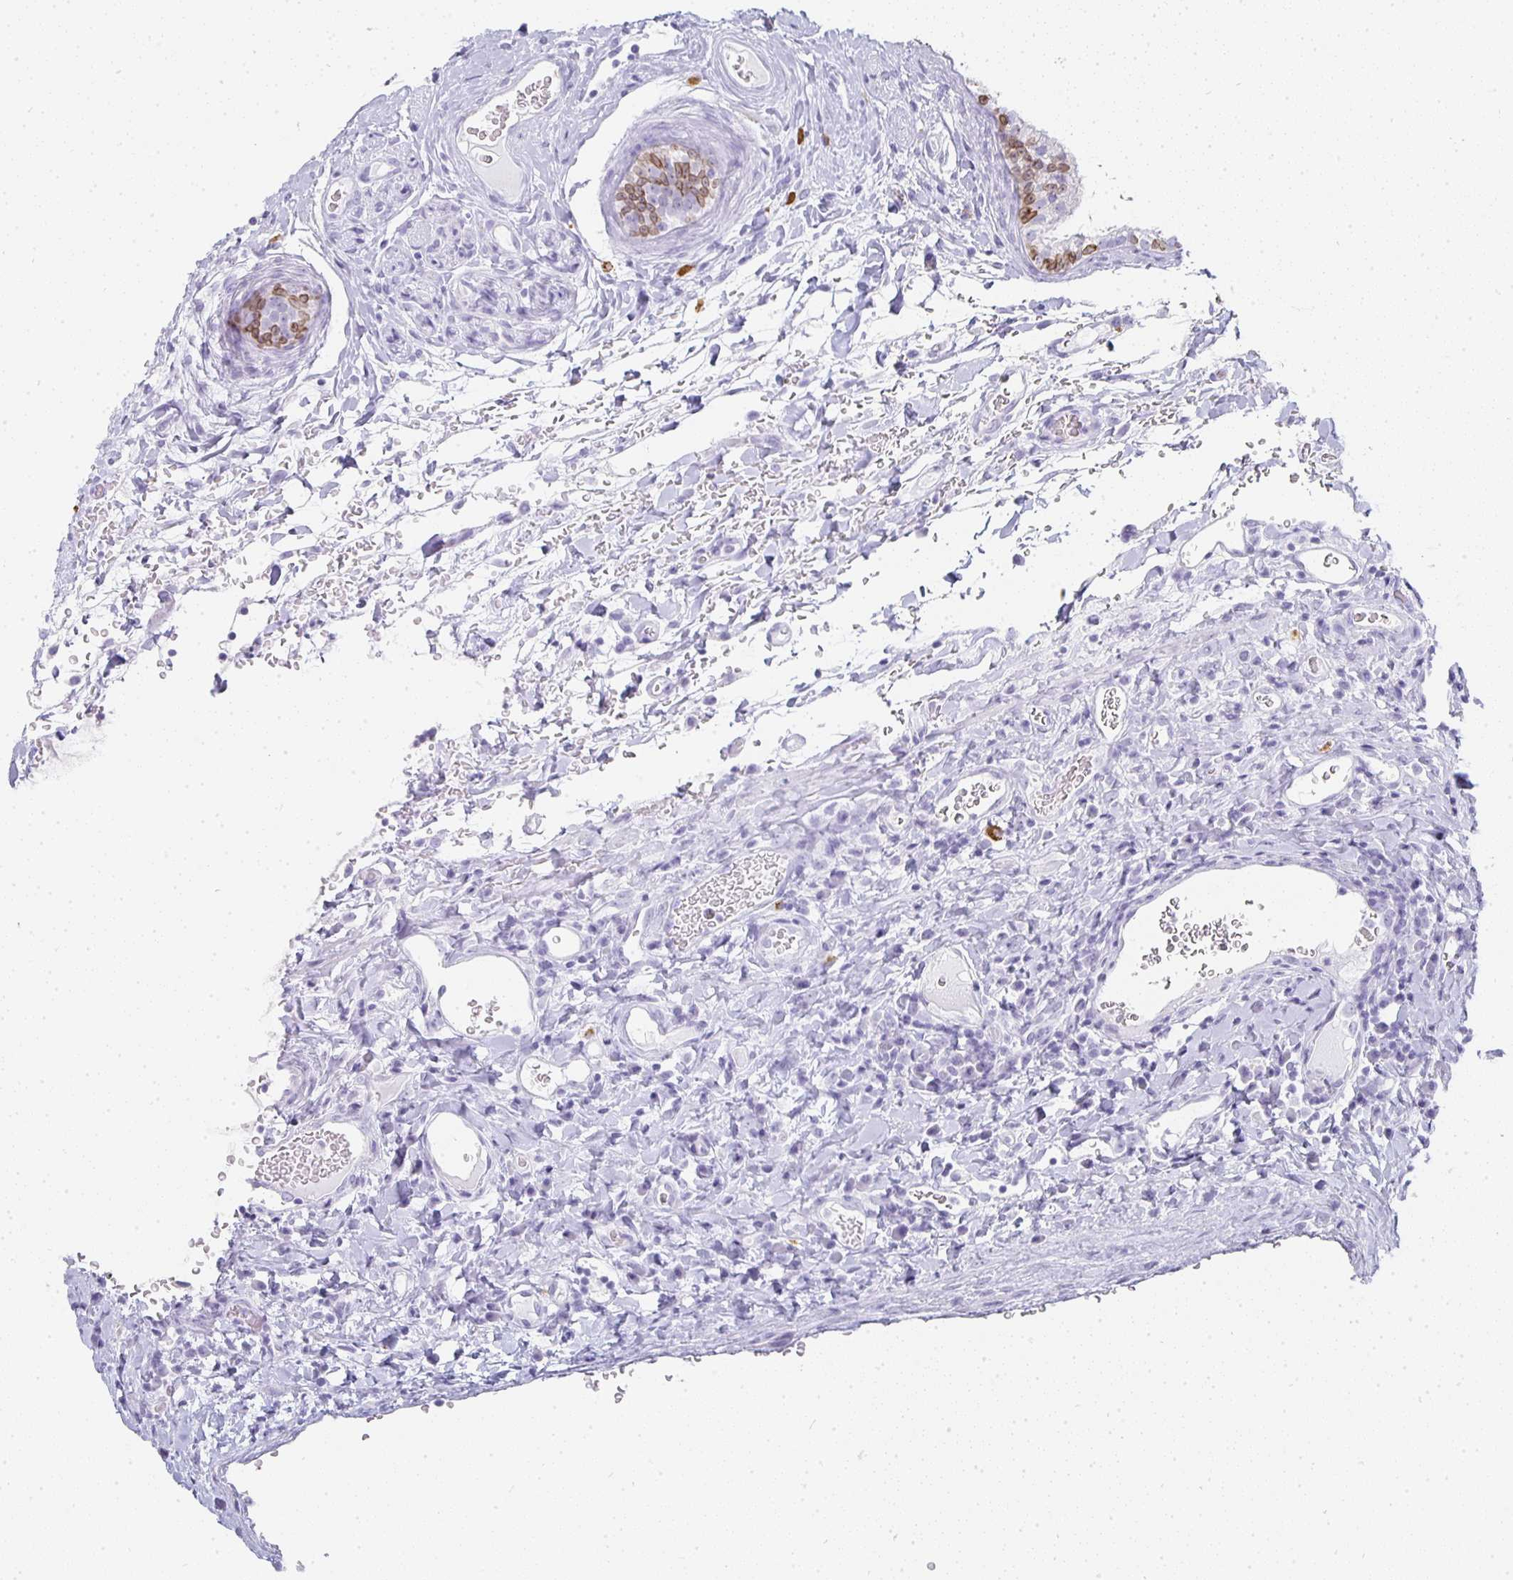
{"staining": {"intensity": "moderate", "quantity": "<25%", "location": "nuclear"}, "tissue": "epididymis", "cell_type": "Glandular cells", "image_type": "normal", "snomed": [{"axis": "morphology", "description": "Normal tissue, NOS"}, {"axis": "topography", "description": "Epididymis"}], "caption": "Immunohistochemical staining of normal human epididymis demonstrates <25% levels of moderate nuclear protein staining in about <25% of glandular cells. The protein is stained brown, and the nuclei are stained in blue (DAB (3,3'-diaminobenzidine) IHC with brightfield microscopy, high magnification).", "gene": "TPSD1", "patient": {"sex": "male", "age": 23}}